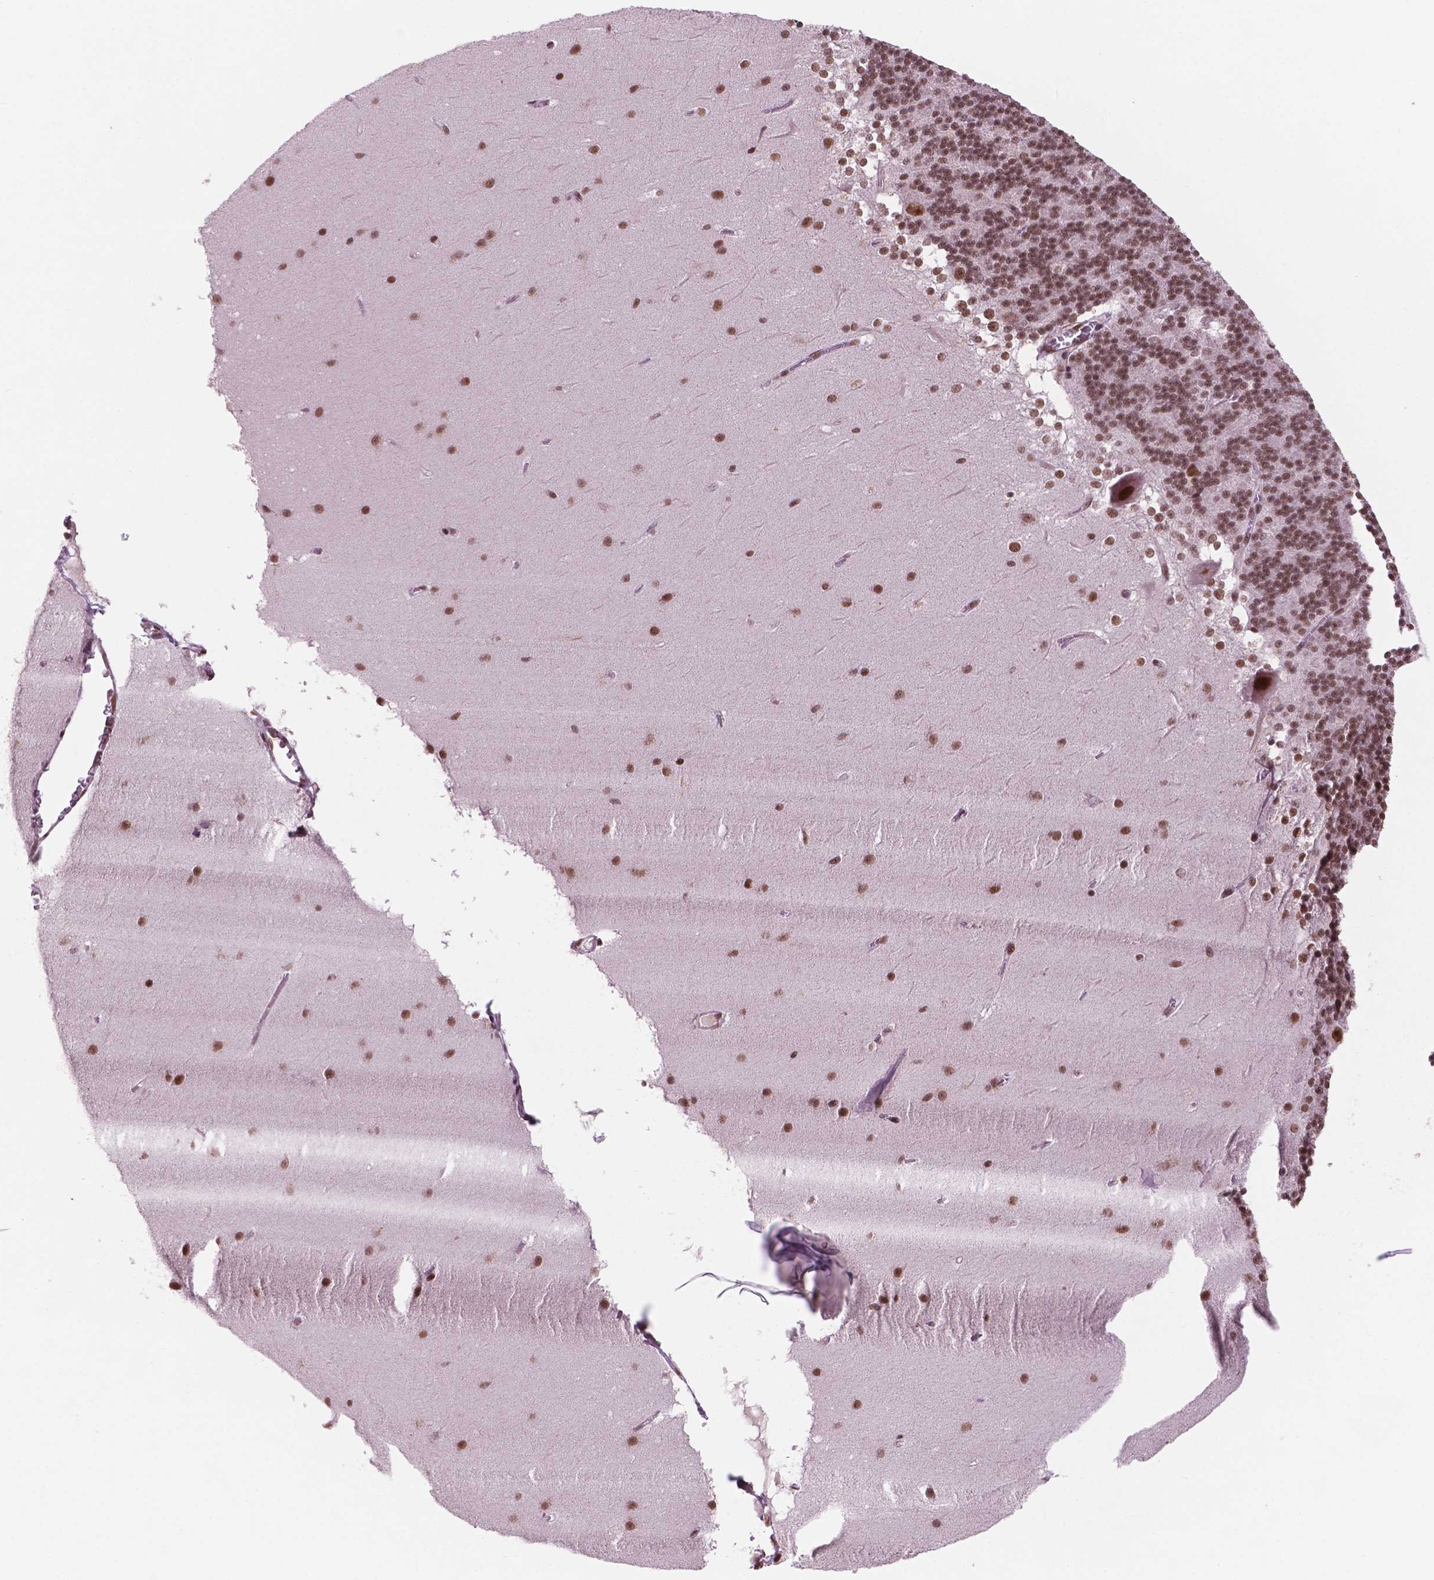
{"staining": {"intensity": "moderate", "quantity": ">75%", "location": "nuclear"}, "tissue": "cerebellum", "cell_type": "Cells in granular layer", "image_type": "normal", "snomed": [{"axis": "morphology", "description": "Normal tissue, NOS"}, {"axis": "topography", "description": "Cerebellum"}], "caption": "Moderate nuclear staining for a protein is appreciated in about >75% of cells in granular layer of normal cerebellum using immunohistochemistry (IHC).", "gene": "POLR2E", "patient": {"sex": "female", "age": 19}}